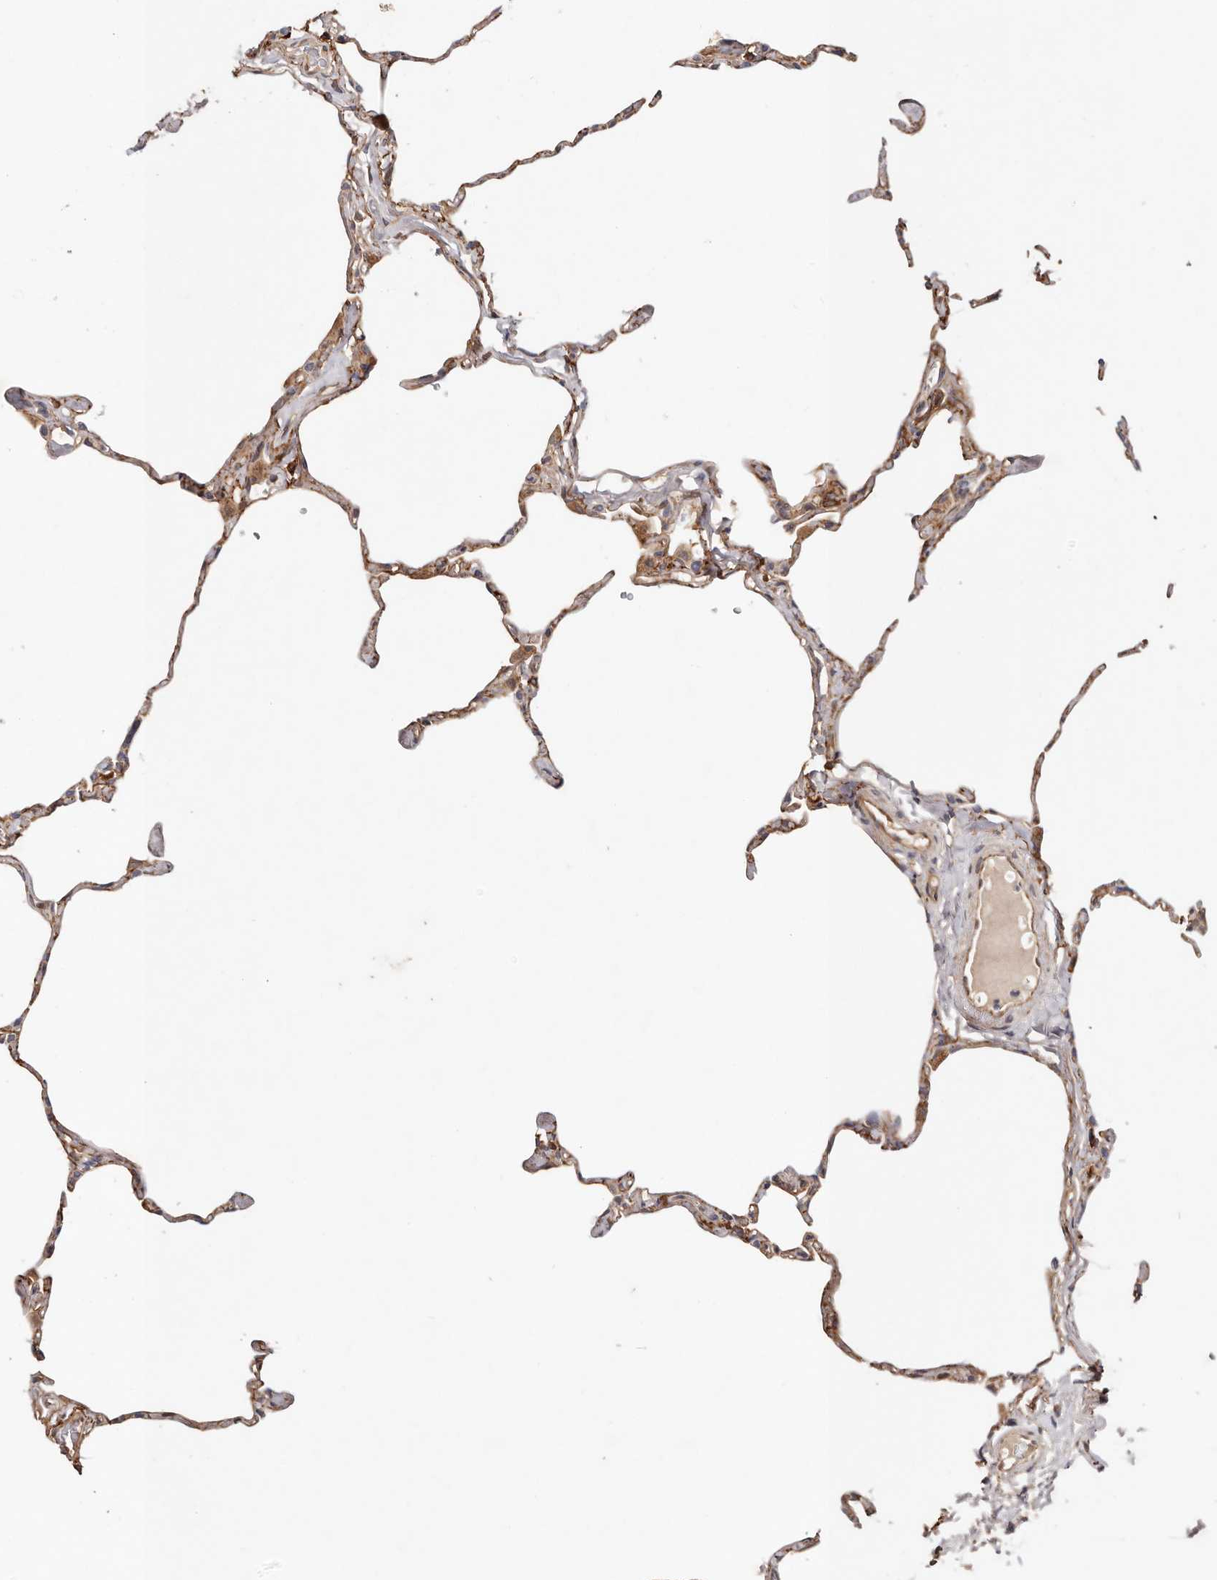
{"staining": {"intensity": "moderate", "quantity": "<25%", "location": "cytoplasmic/membranous"}, "tissue": "lung", "cell_type": "Alveolar cells", "image_type": "normal", "snomed": [{"axis": "morphology", "description": "Normal tissue, NOS"}, {"axis": "topography", "description": "Lung"}], "caption": "Benign lung was stained to show a protein in brown. There is low levels of moderate cytoplasmic/membranous expression in approximately <25% of alveolar cells.", "gene": "MACF1", "patient": {"sex": "male", "age": 65}}